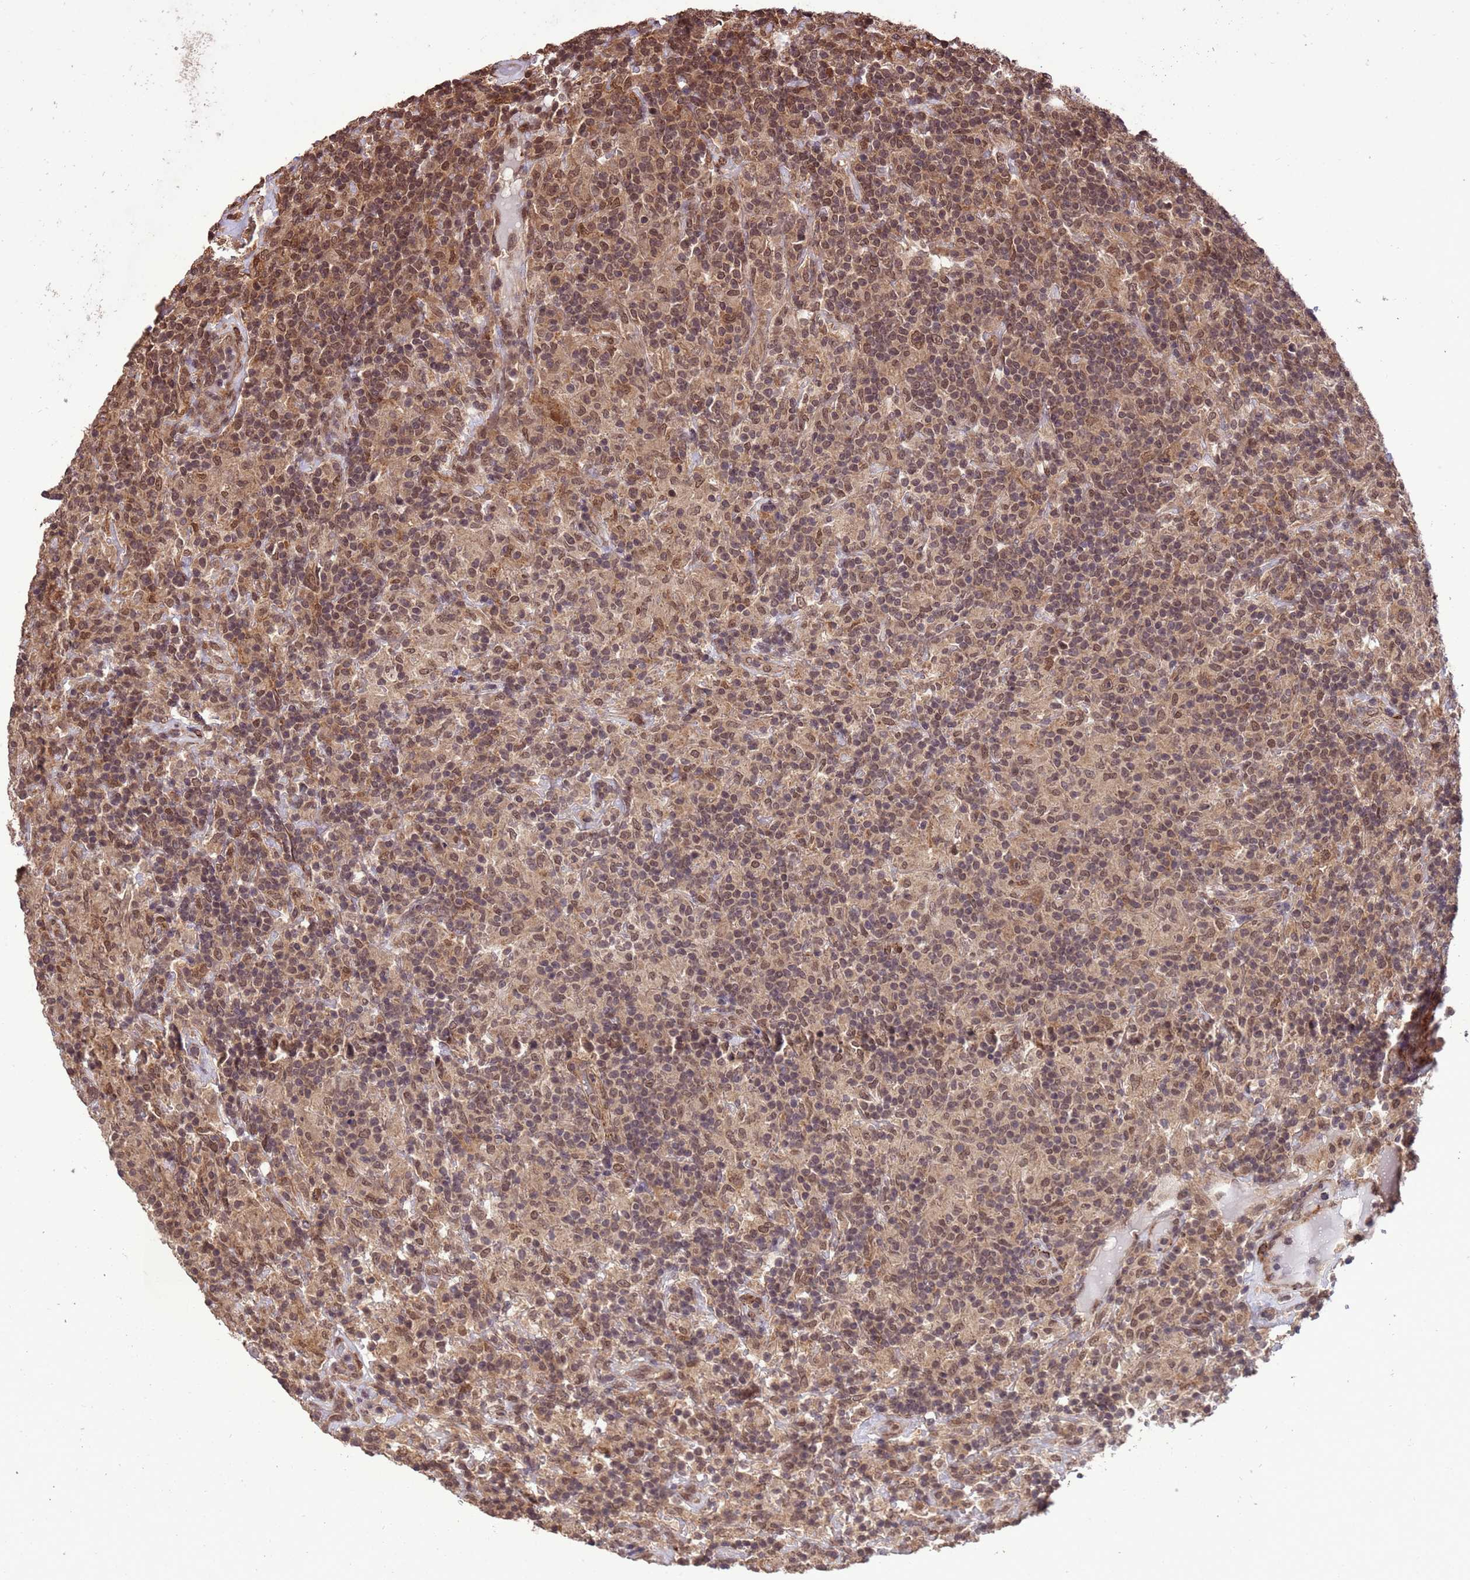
{"staining": {"intensity": "moderate", "quantity": ">75%", "location": "nuclear"}, "tissue": "lymphoma", "cell_type": "Tumor cells", "image_type": "cancer", "snomed": [{"axis": "morphology", "description": "Hodgkin's disease, NOS"}, {"axis": "topography", "description": "Lymph node"}], "caption": "Immunohistochemistry (IHC) of human Hodgkin's disease shows medium levels of moderate nuclear staining in approximately >75% of tumor cells.", "gene": "VSTM4", "patient": {"sex": "male", "age": 70}}